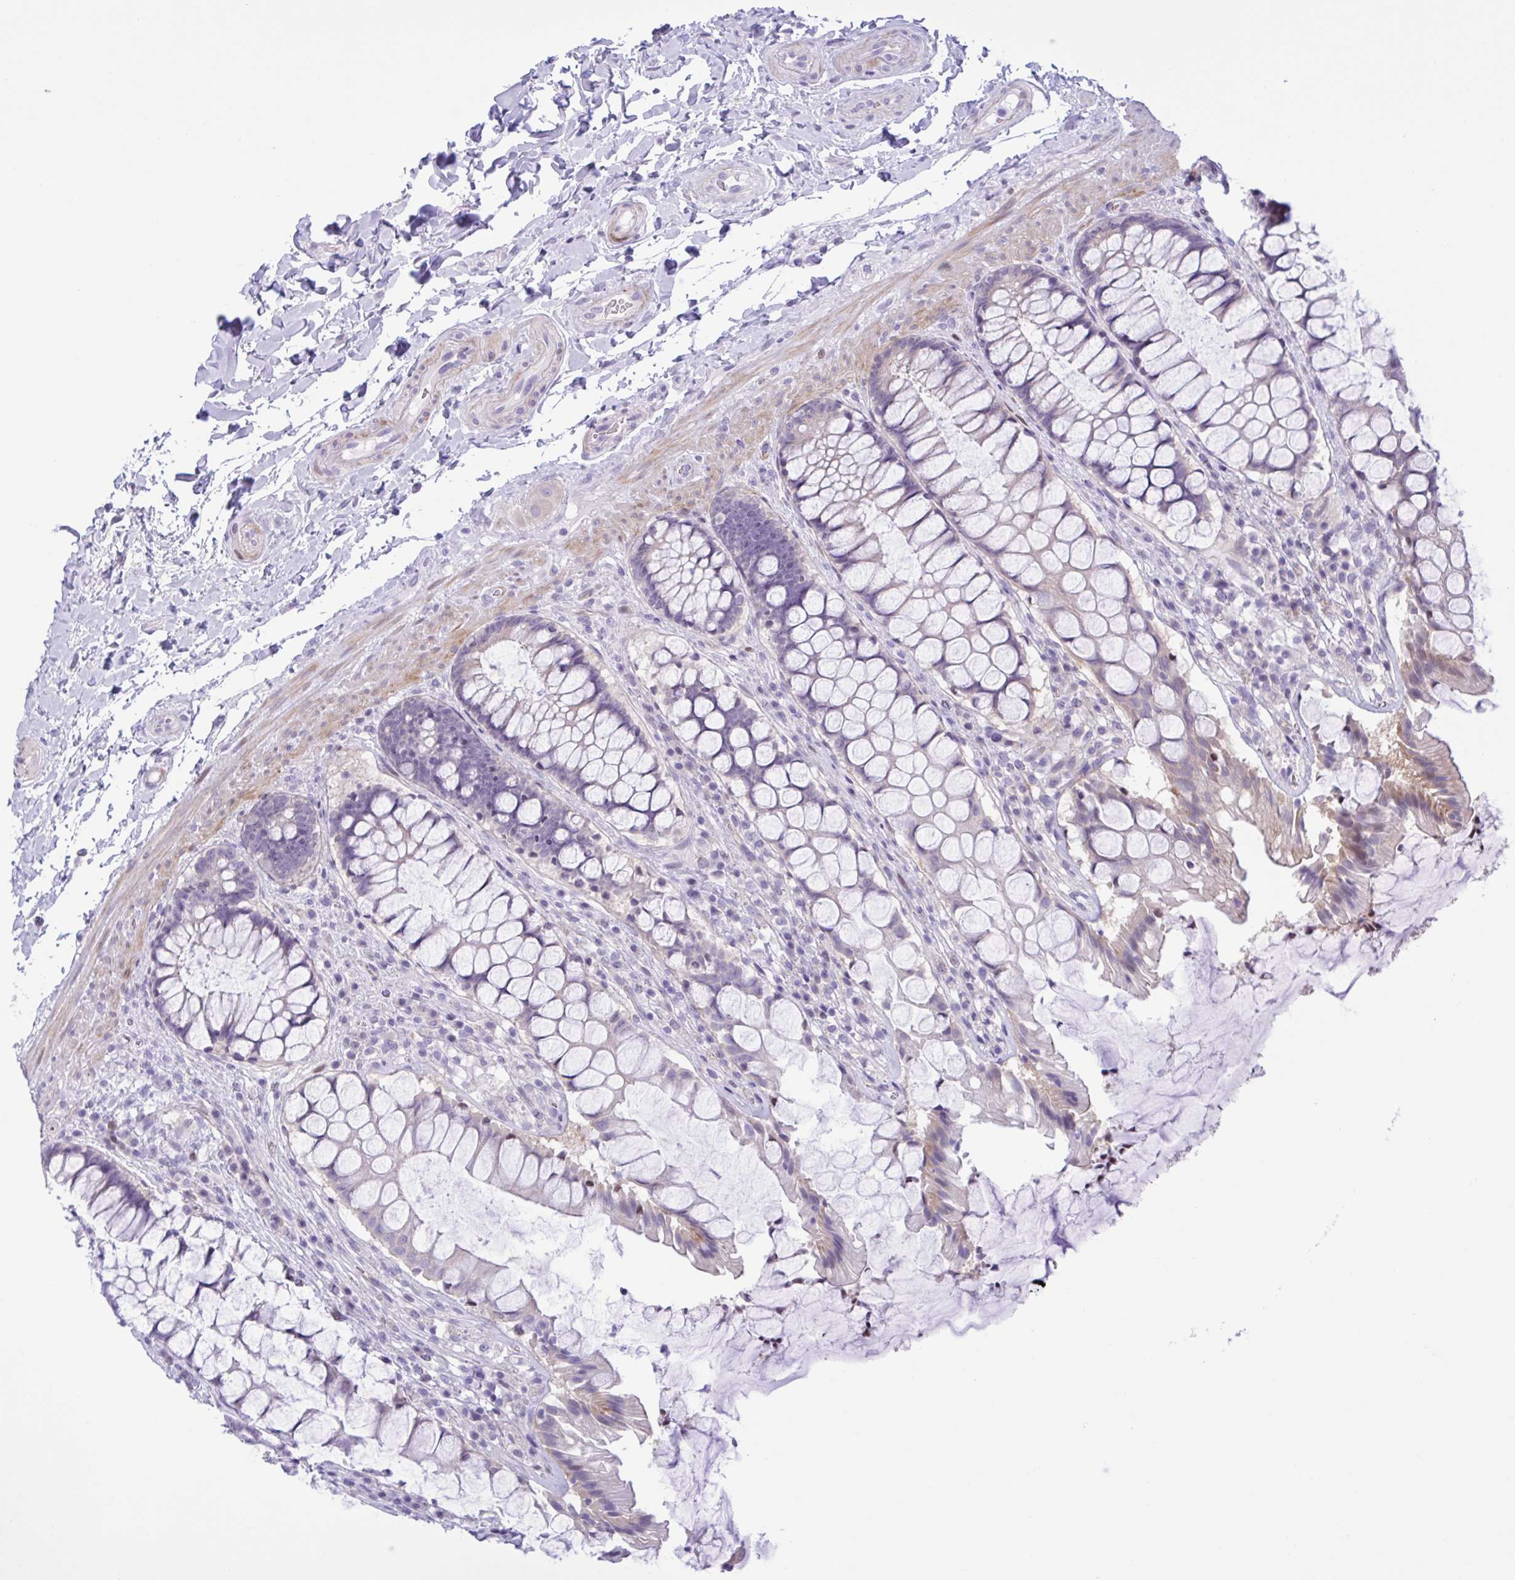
{"staining": {"intensity": "moderate", "quantity": "<25%", "location": "cytoplasmic/membranous"}, "tissue": "rectum", "cell_type": "Glandular cells", "image_type": "normal", "snomed": [{"axis": "morphology", "description": "Normal tissue, NOS"}, {"axis": "topography", "description": "Rectum"}], "caption": "The histopathology image demonstrates immunohistochemical staining of normal rectum. There is moderate cytoplasmic/membranous expression is seen in about <25% of glandular cells. (DAB (3,3'-diaminobenzidine) IHC with brightfield microscopy, high magnification).", "gene": "AHCYL2", "patient": {"sex": "female", "age": 58}}